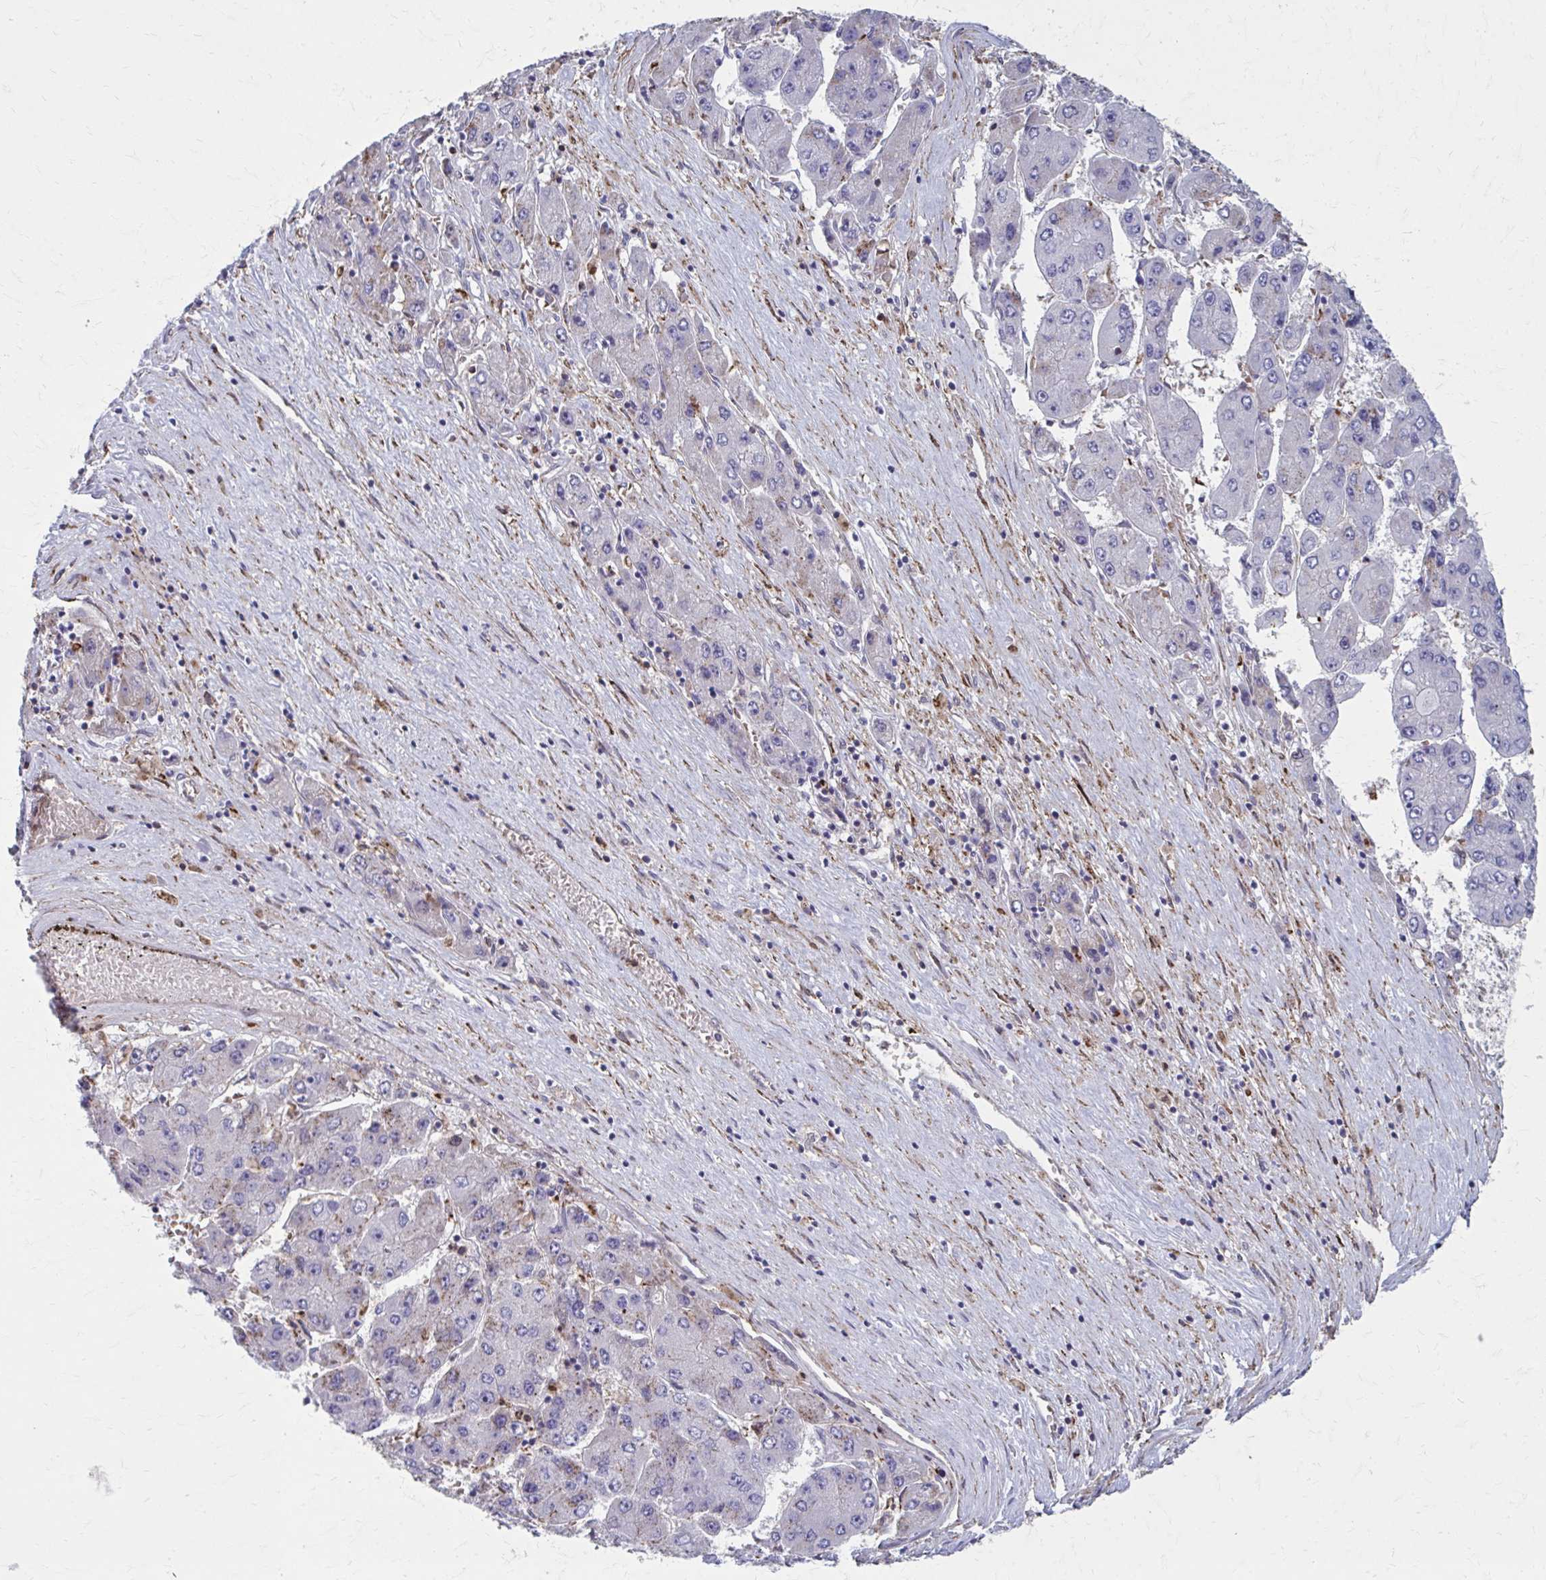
{"staining": {"intensity": "weak", "quantity": "<25%", "location": "cytoplasmic/membranous"}, "tissue": "liver cancer", "cell_type": "Tumor cells", "image_type": "cancer", "snomed": [{"axis": "morphology", "description": "Carcinoma, Hepatocellular, NOS"}, {"axis": "topography", "description": "Liver"}], "caption": "Micrograph shows no protein positivity in tumor cells of liver cancer tissue.", "gene": "MMP14", "patient": {"sex": "female", "age": 61}}